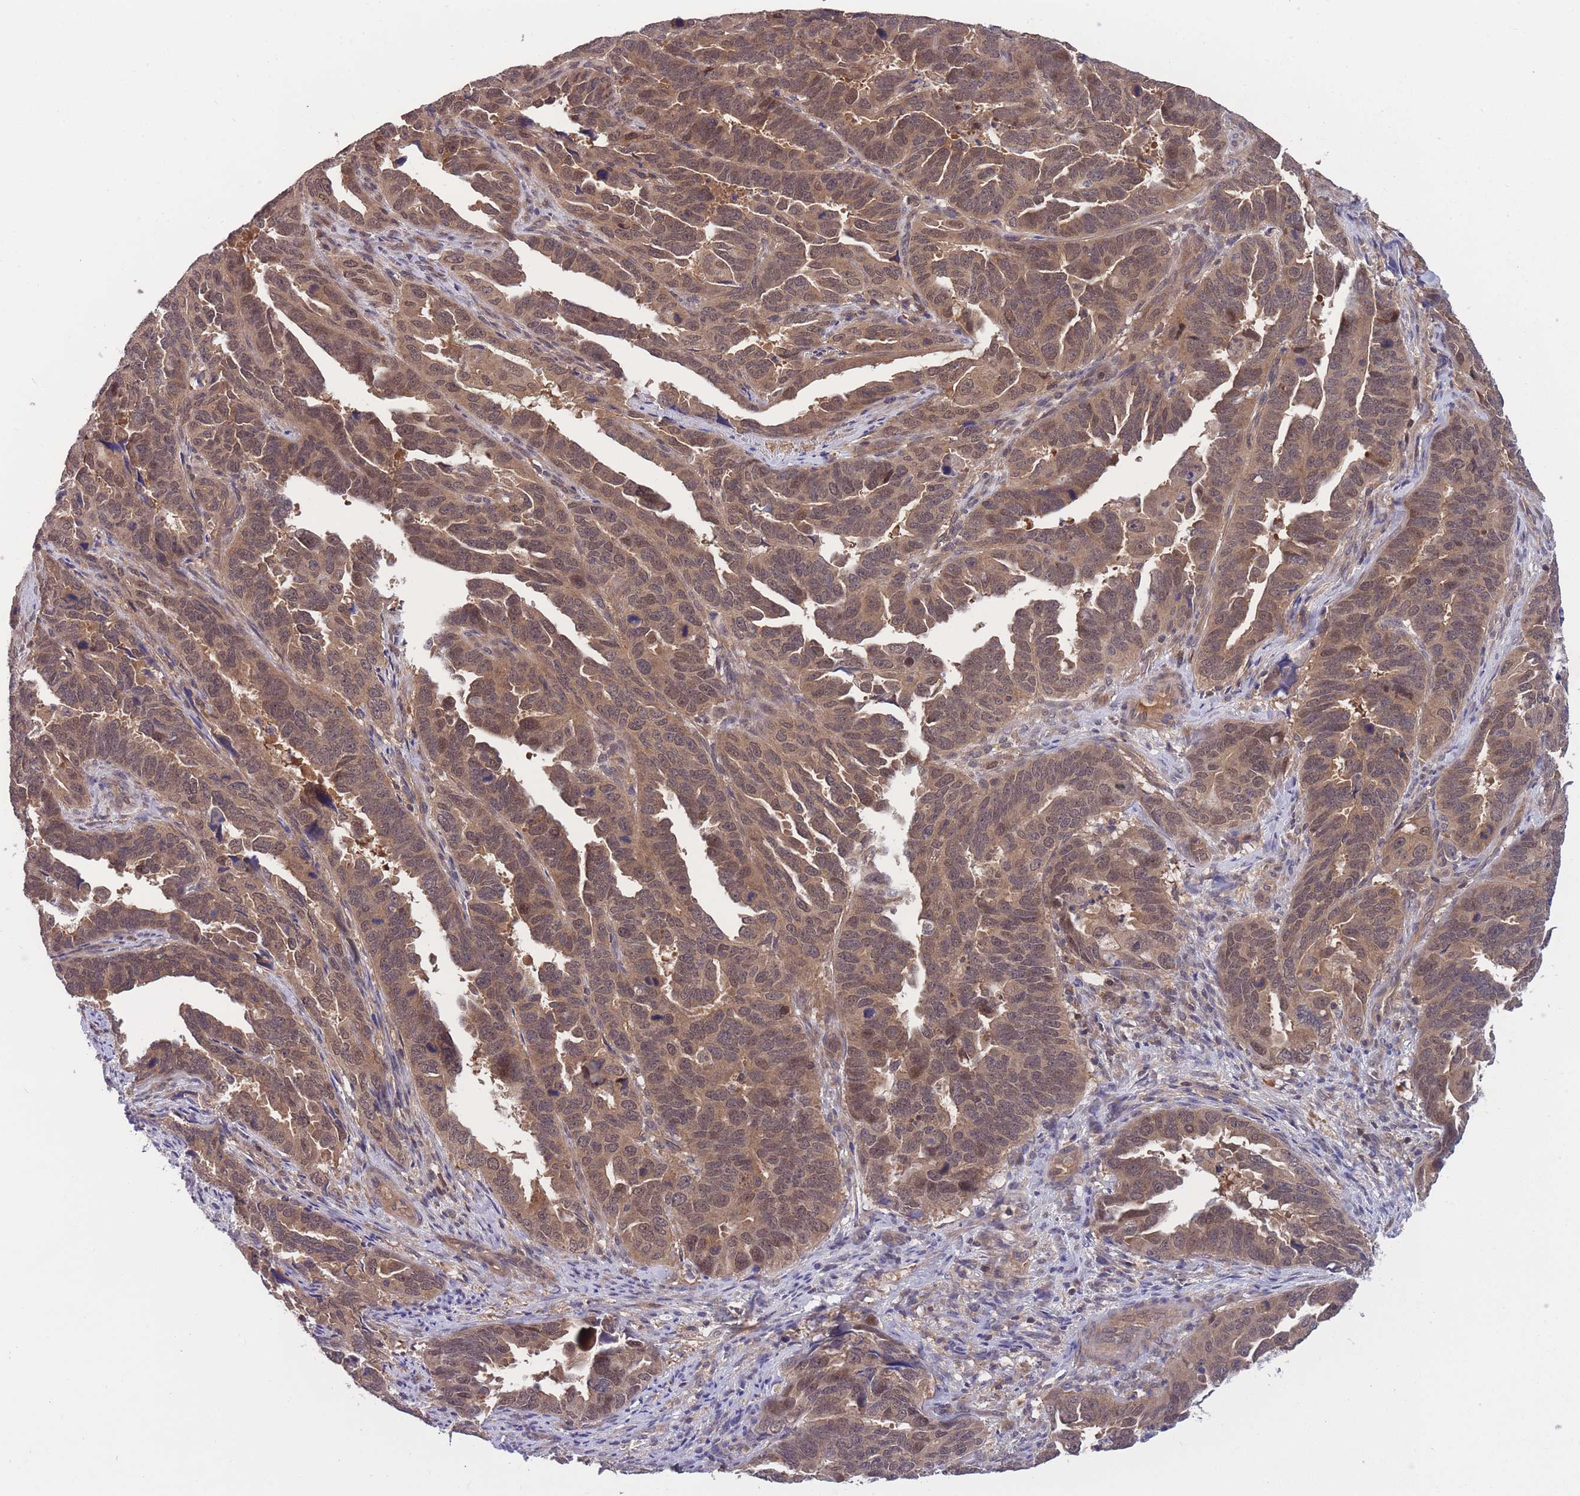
{"staining": {"intensity": "moderate", "quantity": ">75%", "location": "cytoplasmic/membranous,nuclear"}, "tissue": "endometrial cancer", "cell_type": "Tumor cells", "image_type": "cancer", "snomed": [{"axis": "morphology", "description": "Adenocarcinoma, NOS"}, {"axis": "topography", "description": "Endometrium"}], "caption": "Adenocarcinoma (endometrial) tissue demonstrates moderate cytoplasmic/membranous and nuclear staining in approximately >75% of tumor cells Ihc stains the protein of interest in brown and the nuclei are stained blue.", "gene": "UBE2N", "patient": {"sex": "female", "age": 65}}